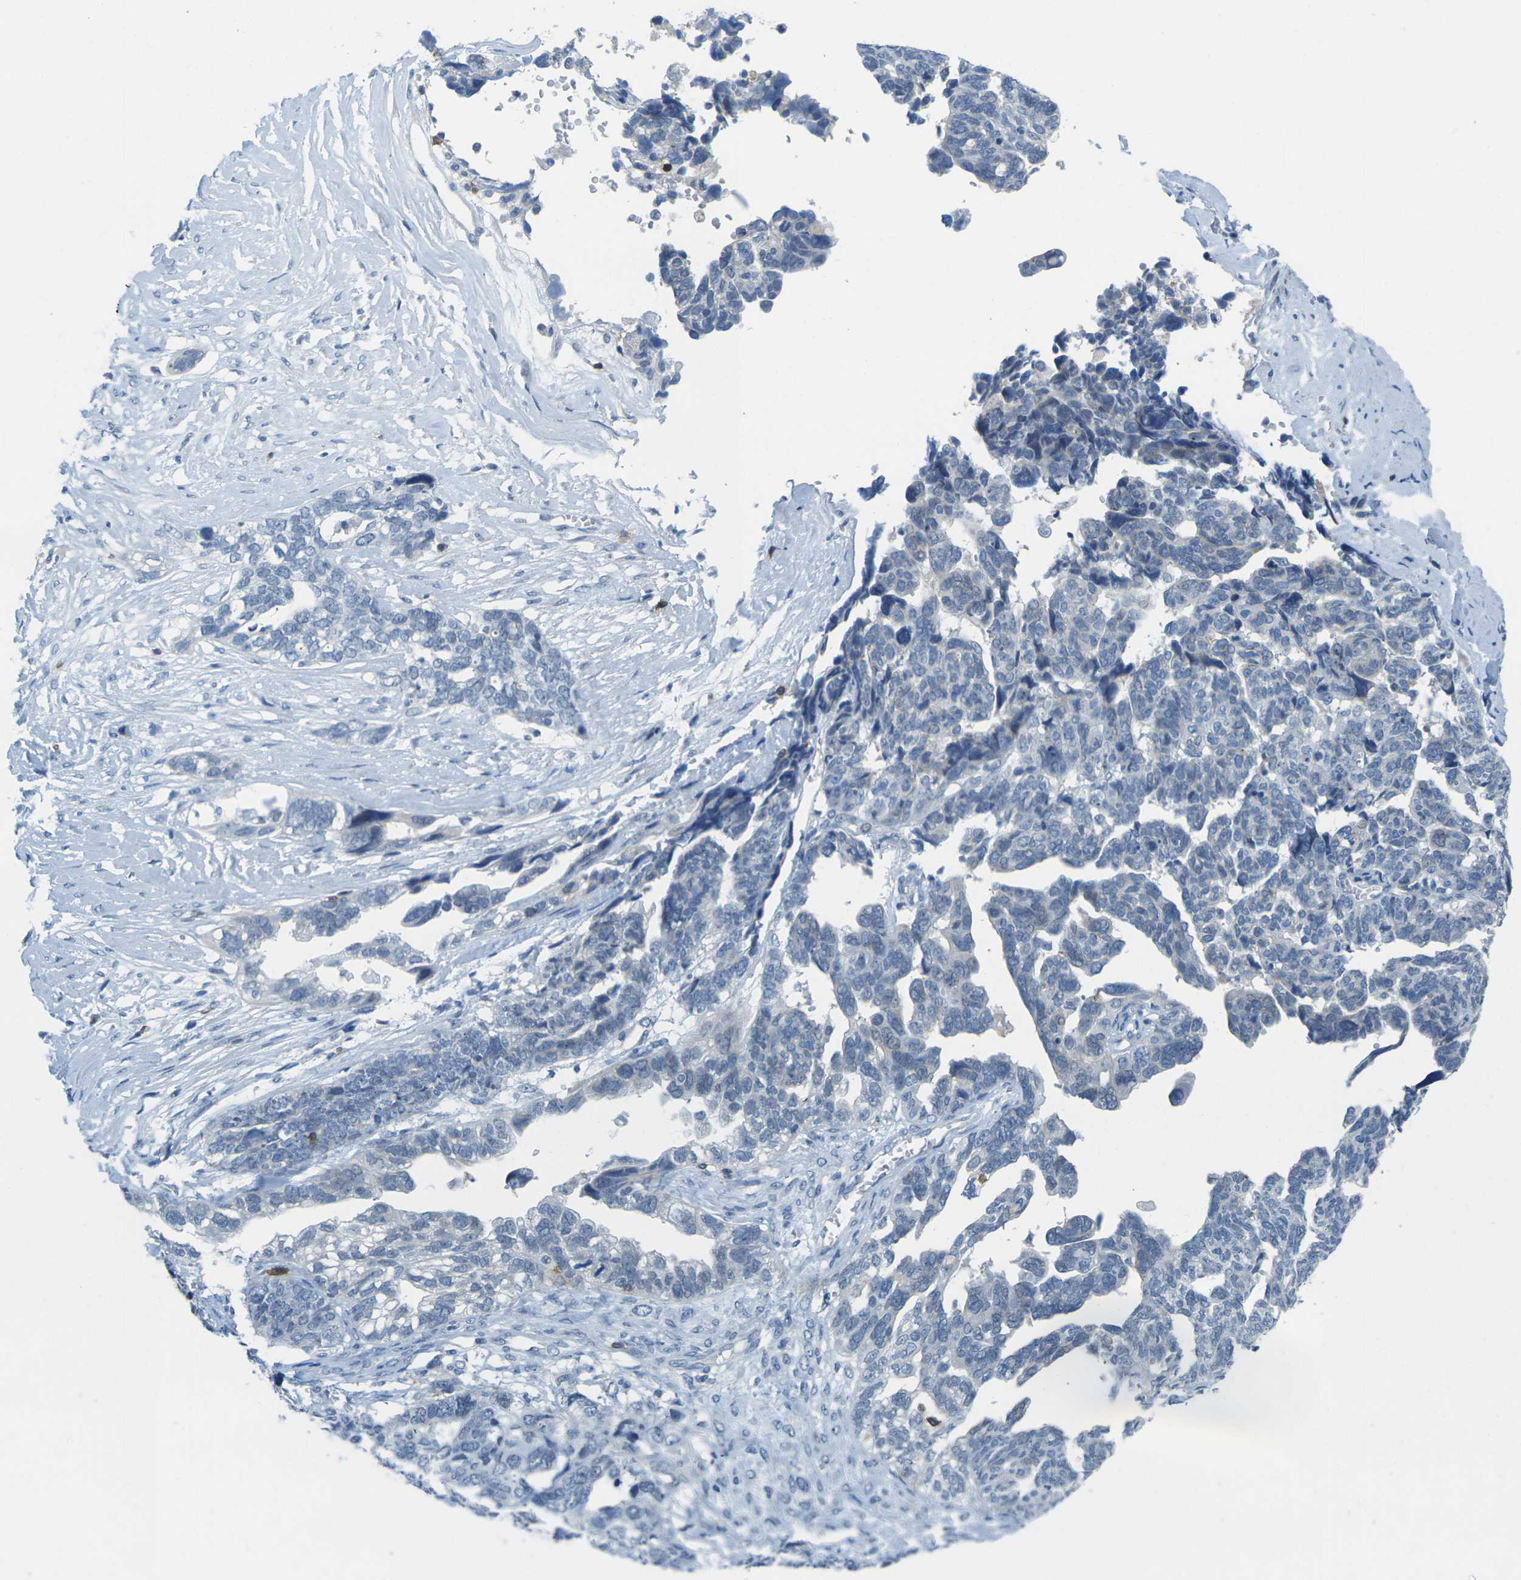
{"staining": {"intensity": "negative", "quantity": "none", "location": "none"}, "tissue": "ovarian cancer", "cell_type": "Tumor cells", "image_type": "cancer", "snomed": [{"axis": "morphology", "description": "Cystadenocarcinoma, serous, NOS"}, {"axis": "topography", "description": "Ovary"}], "caption": "Photomicrograph shows no significant protein staining in tumor cells of ovarian cancer (serous cystadenocarcinoma). (DAB (3,3'-diaminobenzidine) IHC with hematoxylin counter stain).", "gene": "CD3D", "patient": {"sex": "female", "age": 79}}